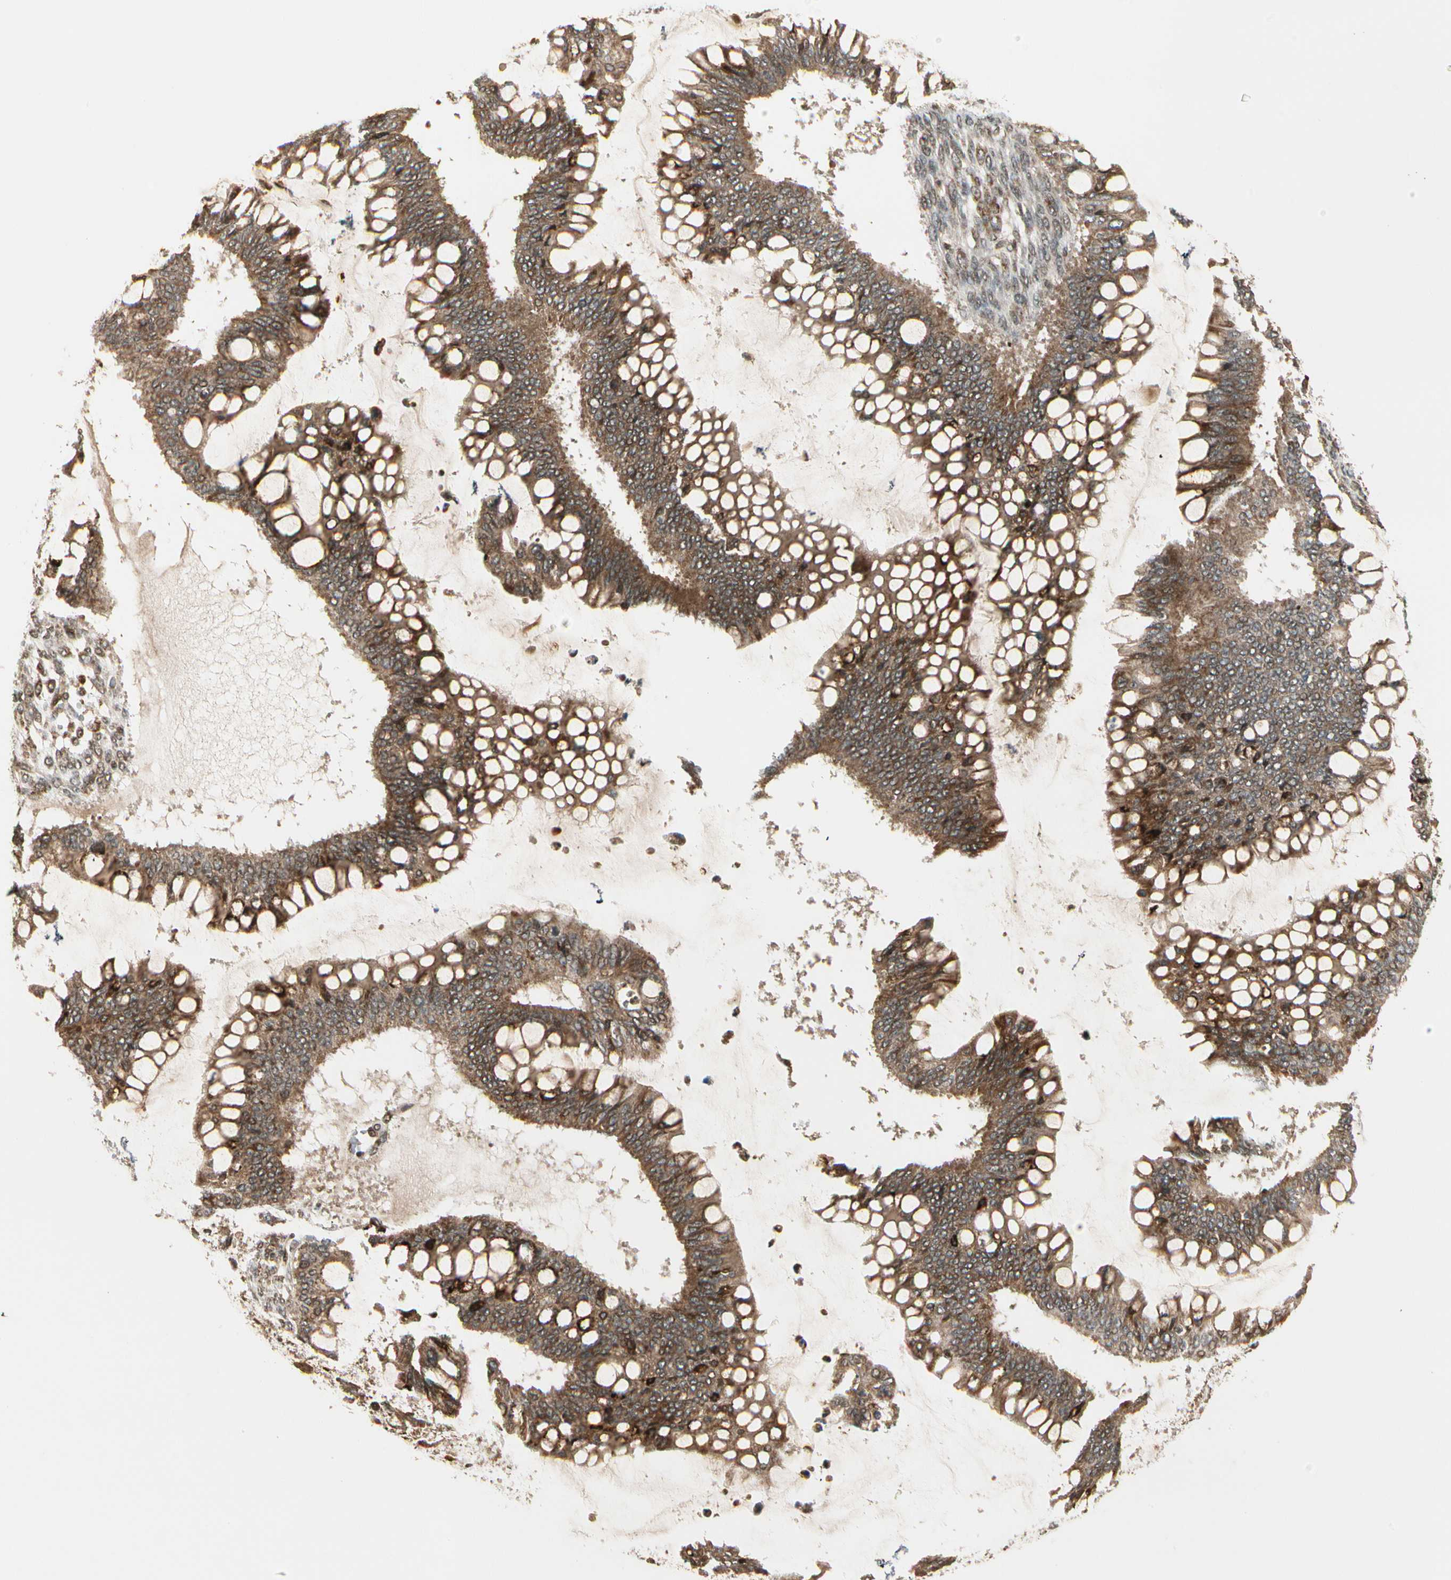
{"staining": {"intensity": "moderate", "quantity": ">75%", "location": "cytoplasmic/membranous"}, "tissue": "ovarian cancer", "cell_type": "Tumor cells", "image_type": "cancer", "snomed": [{"axis": "morphology", "description": "Cystadenocarcinoma, mucinous, NOS"}, {"axis": "topography", "description": "Ovary"}], "caption": "About >75% of tumor cells in ovarian mucinous cystadenocarcinoma reveal moderate cytoplasmic/membranous protein expression as visualized by brown immunohistochemical staining.", "gene": "GLUL", "patient": {"sex": "female", "age": 73}}